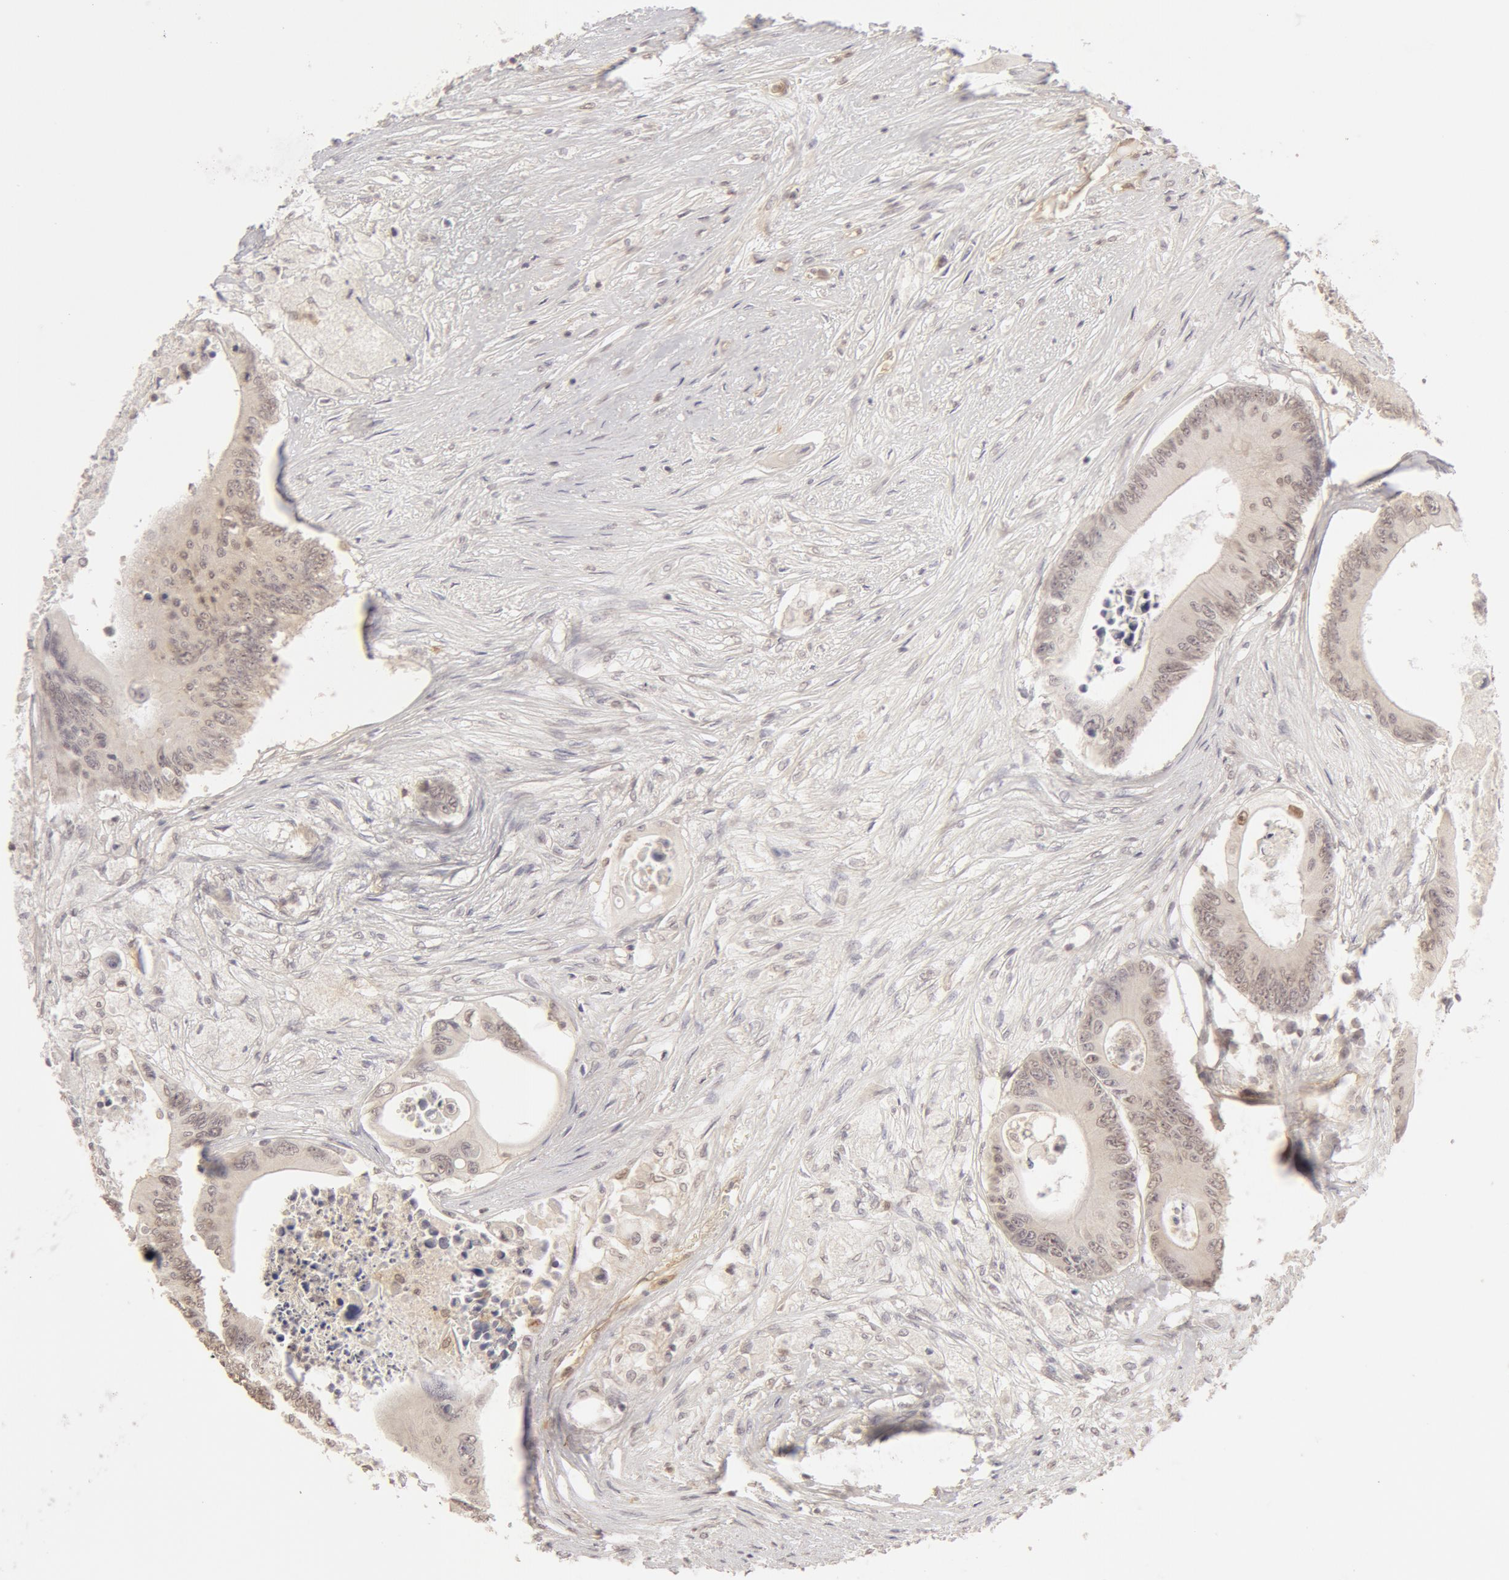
{"staining": {"intensity": "weak", "quantity": ">75%", "location": "cytoplasmic/membranous"}, "tissue": "colorectal cancer", "cell_type": "Tumor cells", "image_type": "cancer", "snomed": [{"axis": "morphology", "description": "Adenocarcinoma, NOS"}, {"axis": "topography", "description": "Colon"}], "caption": "This photomicrograph shows immunohistochemistry staining of human colorectal cancer, with low weak cytoplasmic/membranous staining in approximately >75% of tumor cells.", "gene": "ADAM10", "patient": {"sex": "male", "age": 65}}